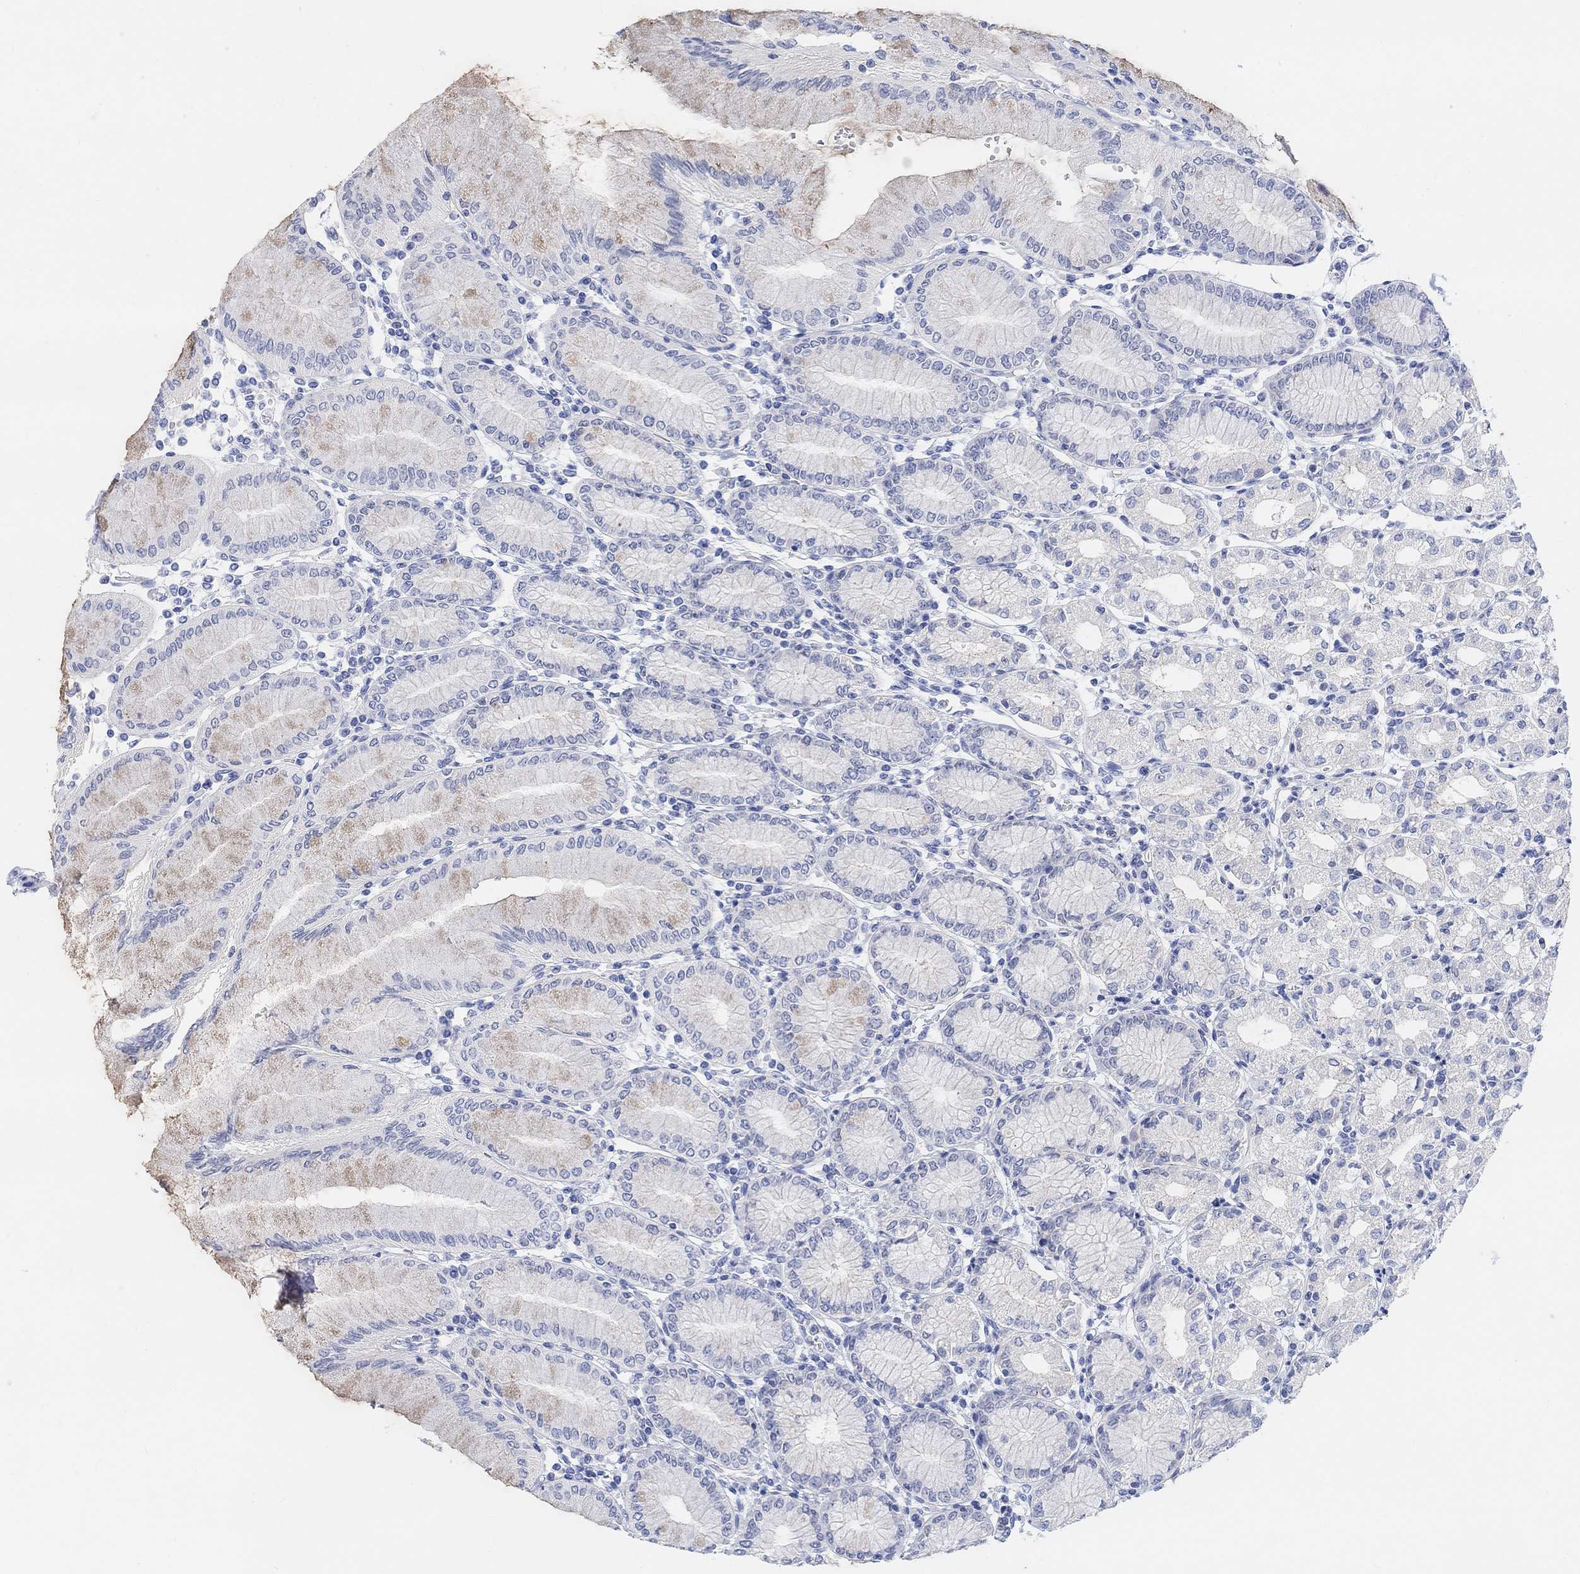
{"staining": {"intensity": "negative", "quantity": "none", "location": "none"}, "tissue": "stomach", "cell_type": "Glandular cells", "image_type": "normal", "snomed": [{"axis": "morphology", "description": "Normal tissue, NOS"}, {"axis": "topography", "description": "Skeletal muscle"}, {"axis": "topography", "description": "Stomach"}], "caption": "High power microscopy histopathology image of an immunohistochemistry histopathology image of normal stomach, revealing no significant positivity in glandular cells. (DAB (3,3'-diaminobenzidine) immunohistochemistry (IHC) with hematoxylin counter stain).", "gene": "ENO4", "patient": {"sex": "female", "age": 57}}